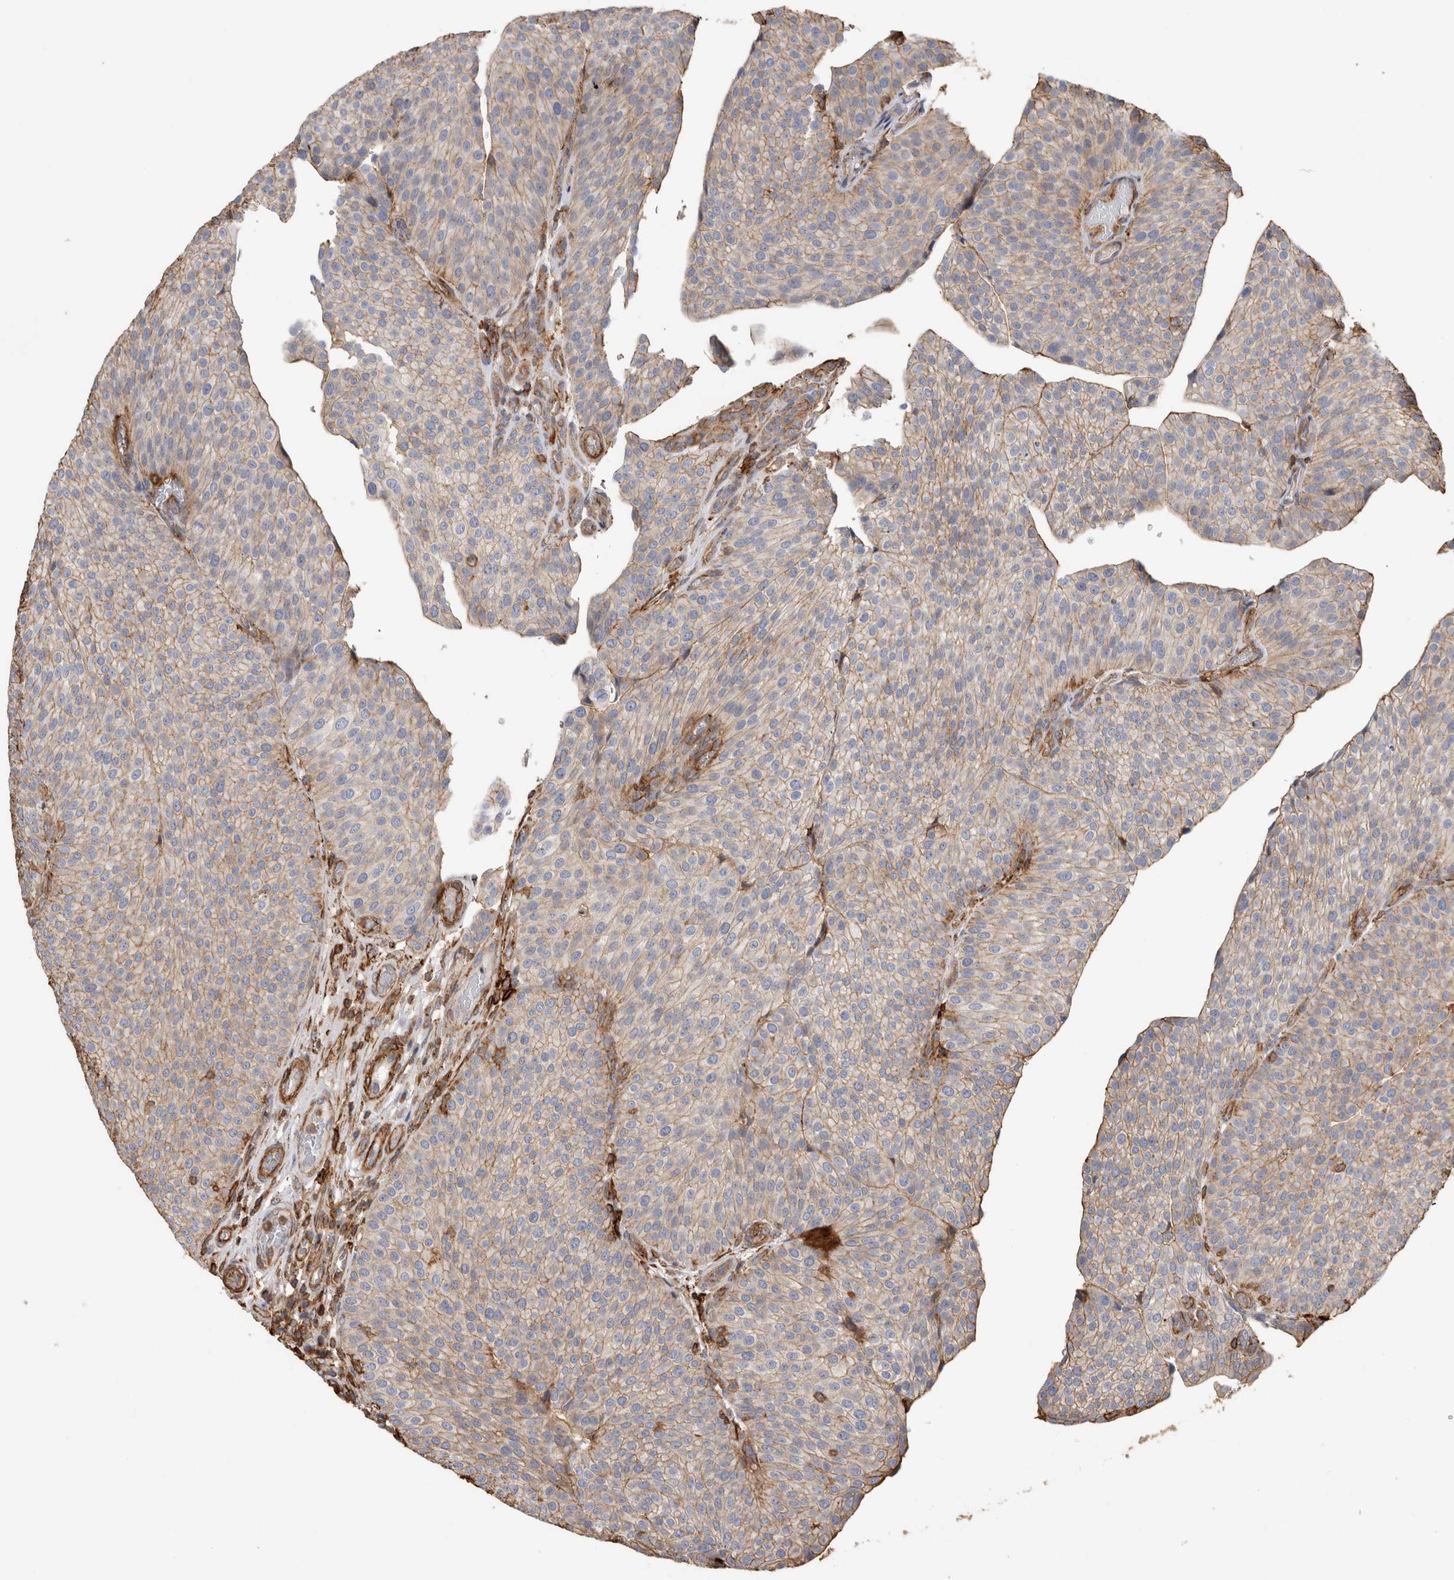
{"staining": {"intensity": "weak", "quantity": ">75%", "location": "cytoplasmic/membranous"}, "tissue": "urothelial cancer", "cell_type": "Tumor cells", "image_type": "cancer", "snomed": [{"axis": "morphology", "description": "Normal tissue, NOS"}, {"axis": "morphology", "description": "Urothelial carcinoma, Low grade"}, {"axis": "topography", "description": "Smooth muscle"}, {"axis": "topography", "description": "Urinary bladder"}], "caption": "Urothelial carcinoma (low-grade) stained with a protein marker shows weak staining in tumor cells.", "gene": "GPER1", "patient": {"sex": "male", "age": 60}}